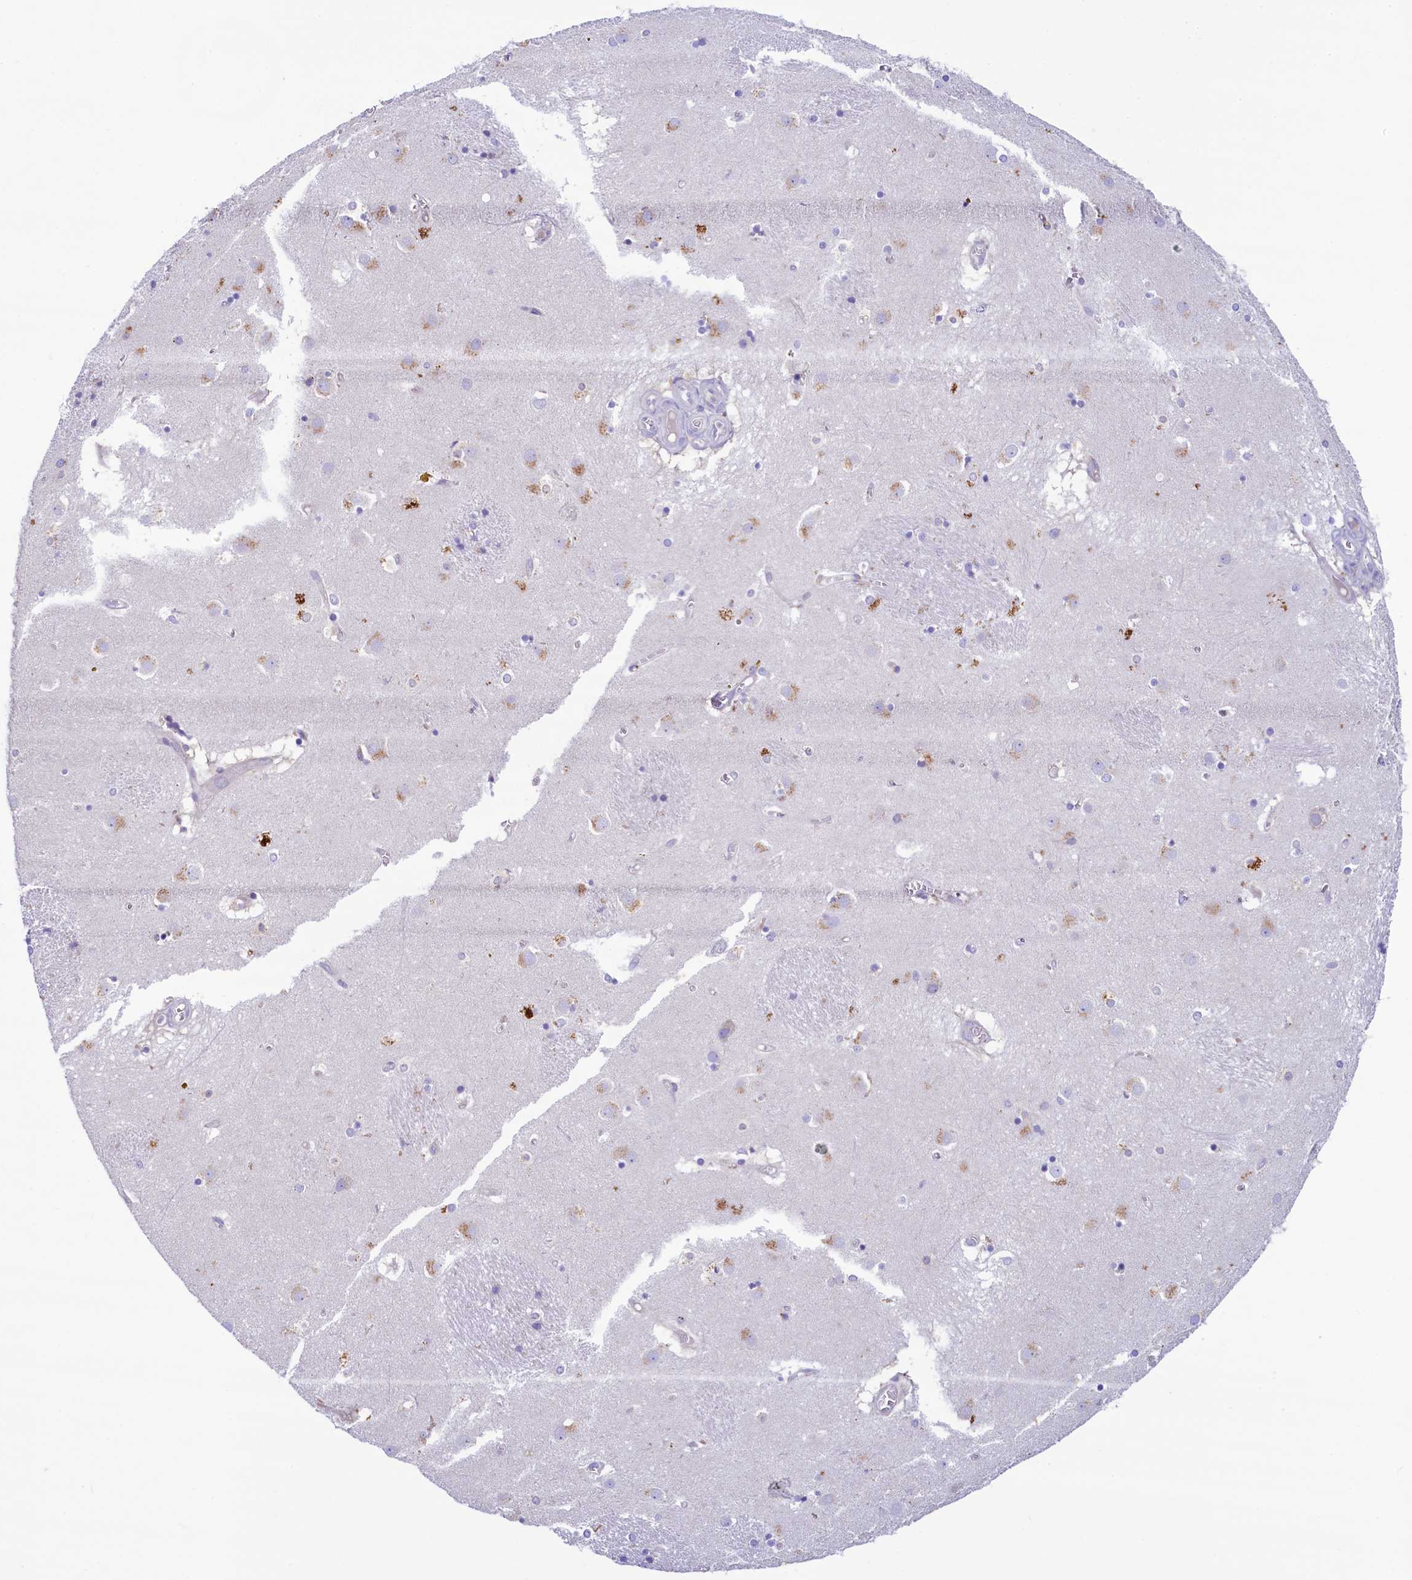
{"staining": {"intensity": "negative", "quantity": "none", "location": "none"}, "tissue": "caudate", "cell_type": "Glial cells", "image_type": "normal", "snomed": [{"axis": "morphology", "description": "Normal tissue, NOS"}, {"axis": "topography", "description": "Lateral ventricle wall"}], "caption": "Immunohistochemistry (IHC) micrograph of normal caudate: caudate stained with DAB exhibits no significant protein positivity in glial cells.", "gene": "KRBOX5", "patient": {"sex": "male", "age": 70}}